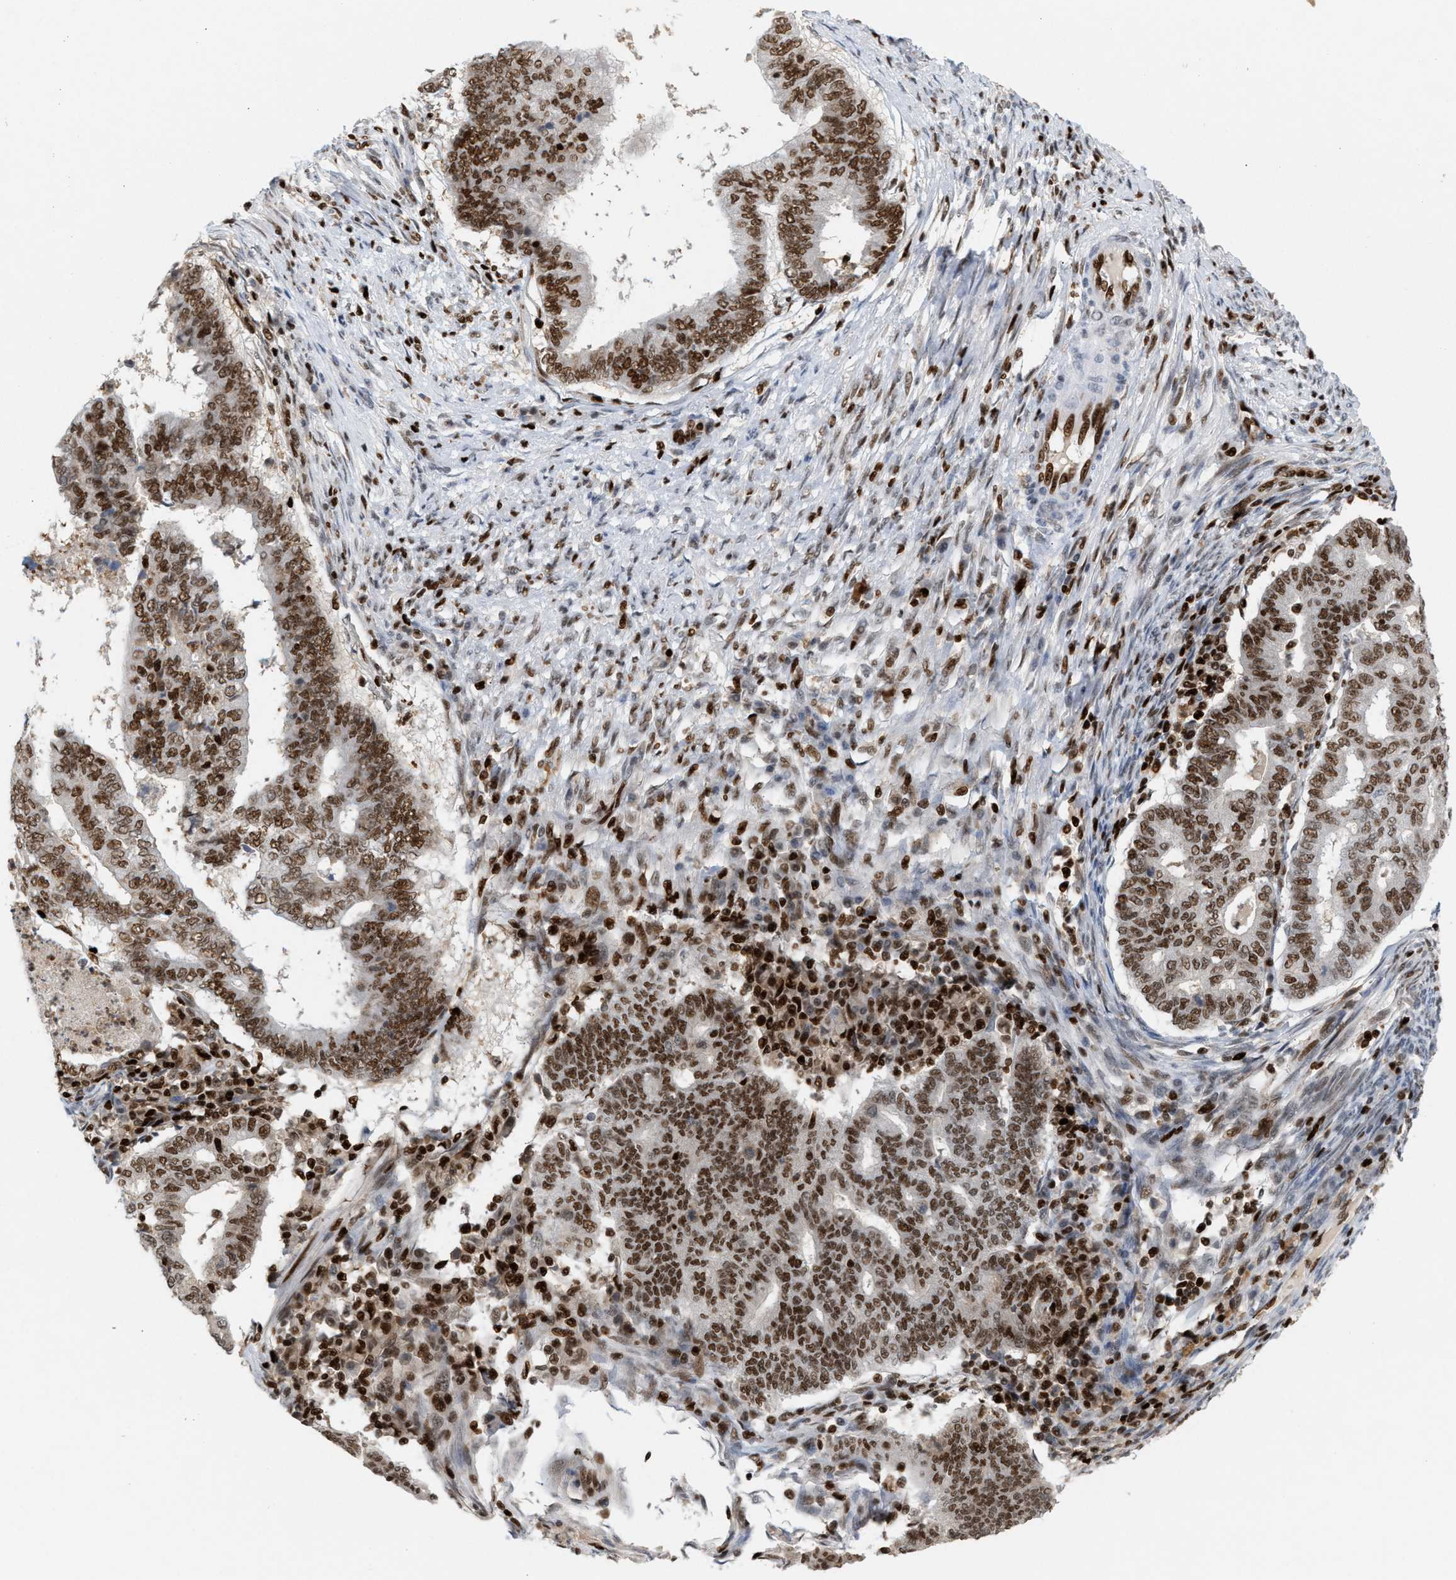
{"staining": {"intensity": "strong", "quantity": ">75%", "location": "nuclear"}, "tissue": "endometrial cancer", "cell_type": "Tumor cells", "image_type": "cancer", "snomed": [{"axis": "morphology", "description": "Polyp, NOS"}, {"axis": "morphology", "description": "Adenocarcinoma, NOS"}, {"axis": "morphology", "description": "Adenoma, NOS"}, {"axis": "topography", "description": "Endometrium"}], "caption": "A histopathology image of human endometrial cancer (polyp) stained for a protein demonstrates strong nuclear brown staining in tumor cells. (brown staining indicates protein expression, while blue staining denotes nuclei).", "gene": "RNASEK-C17orf49", "patient": {"sex": "female", "age": 79}}